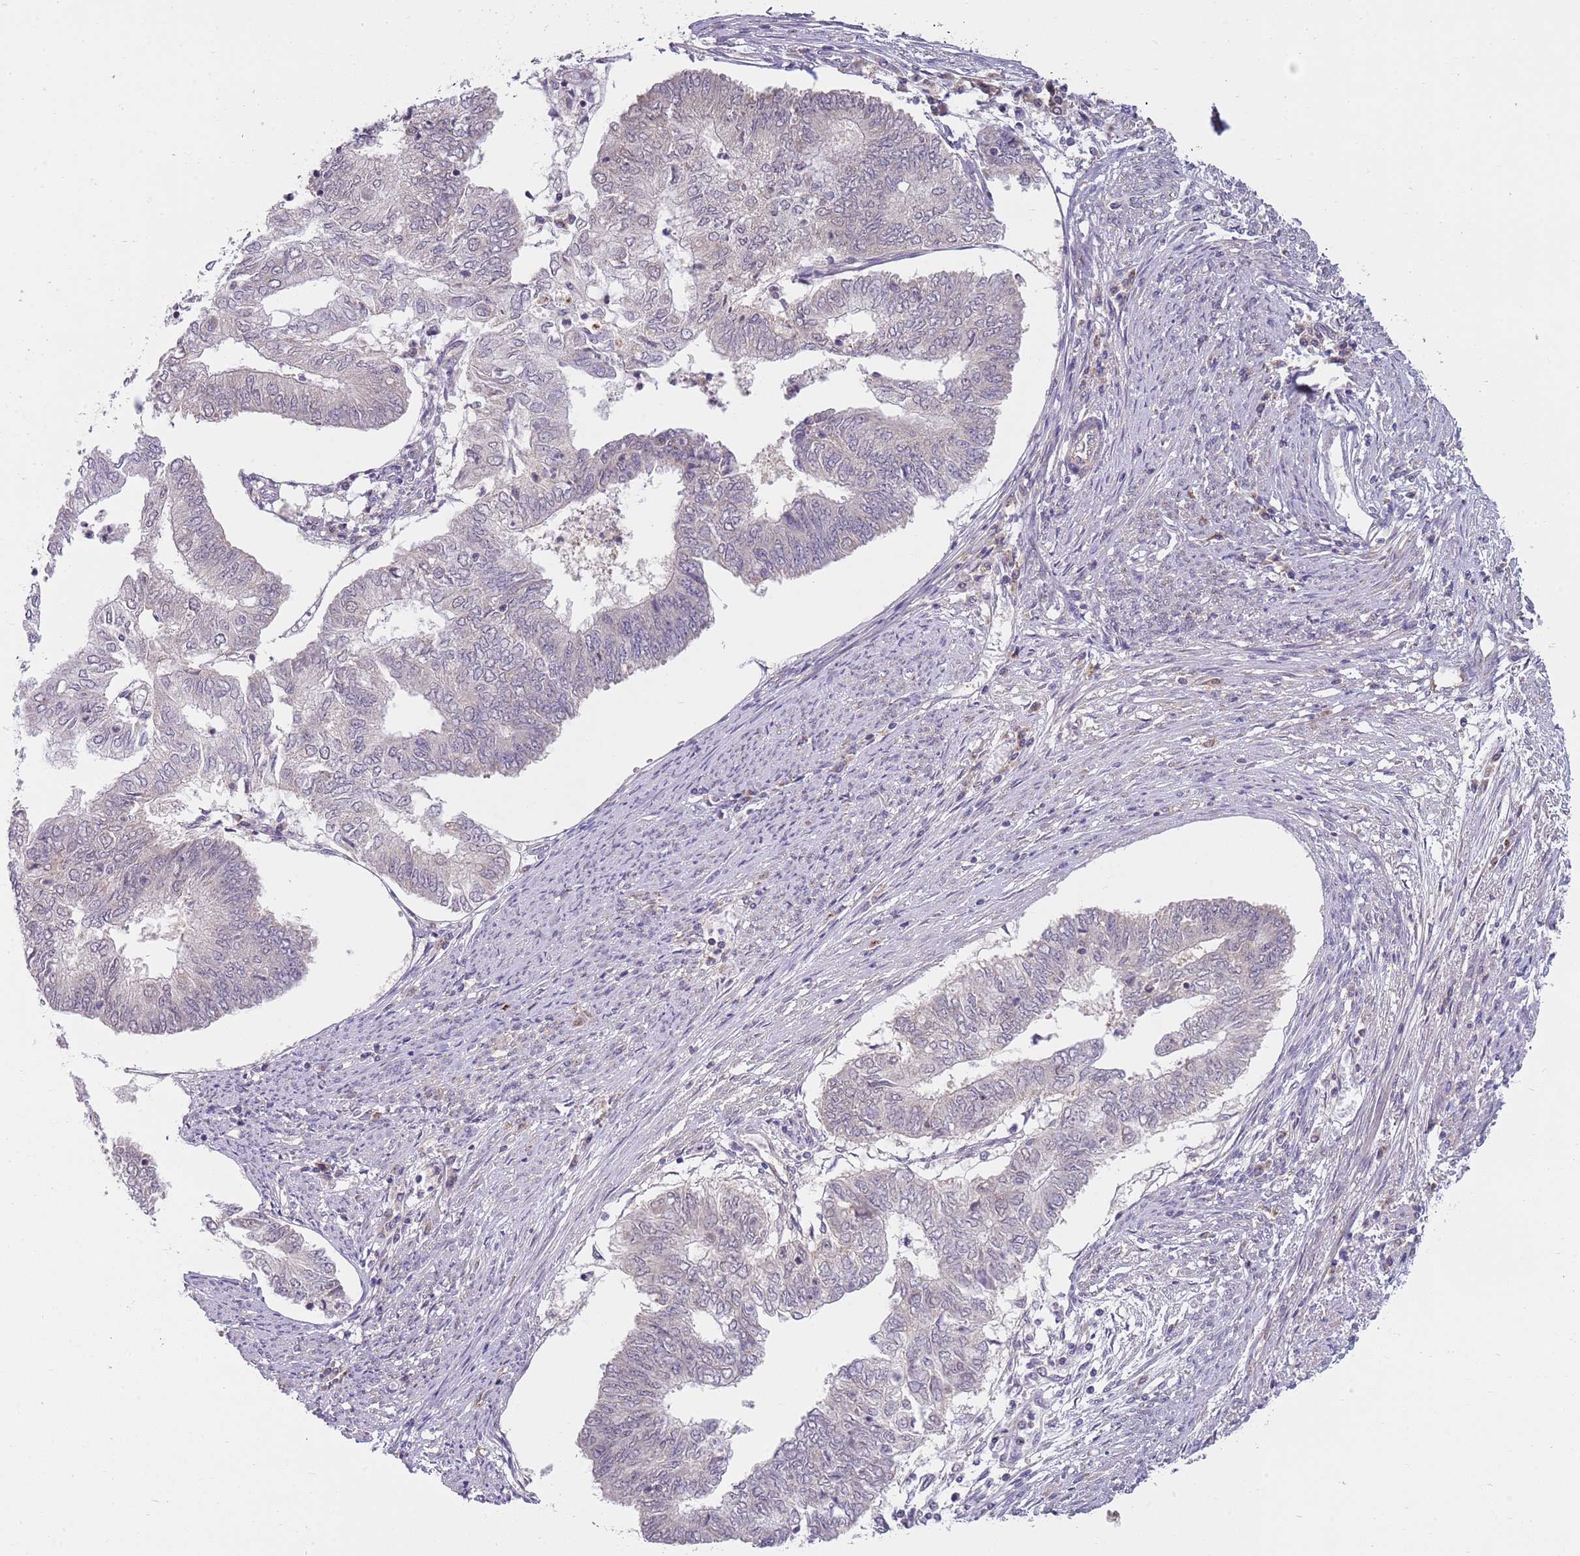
{"staining": {"intensity": "negative", "quantity": "none", "location": "none"}, "tissue": "endometrial cancer", "cell_type": "Tumor cells", "image_type": "cancer", "snomed": [{"axis": "morphology", "description": "Adenocarcinoma, NOS"}, {"axis": "topography", "description": "Endometrium"}], "caption": "Histopathology image shows no significant protein expression in tumor cells of adenocarcinoma (endometrial).", "gene": "SKOR2", "patient": {"sex": "female", "age": 68}}